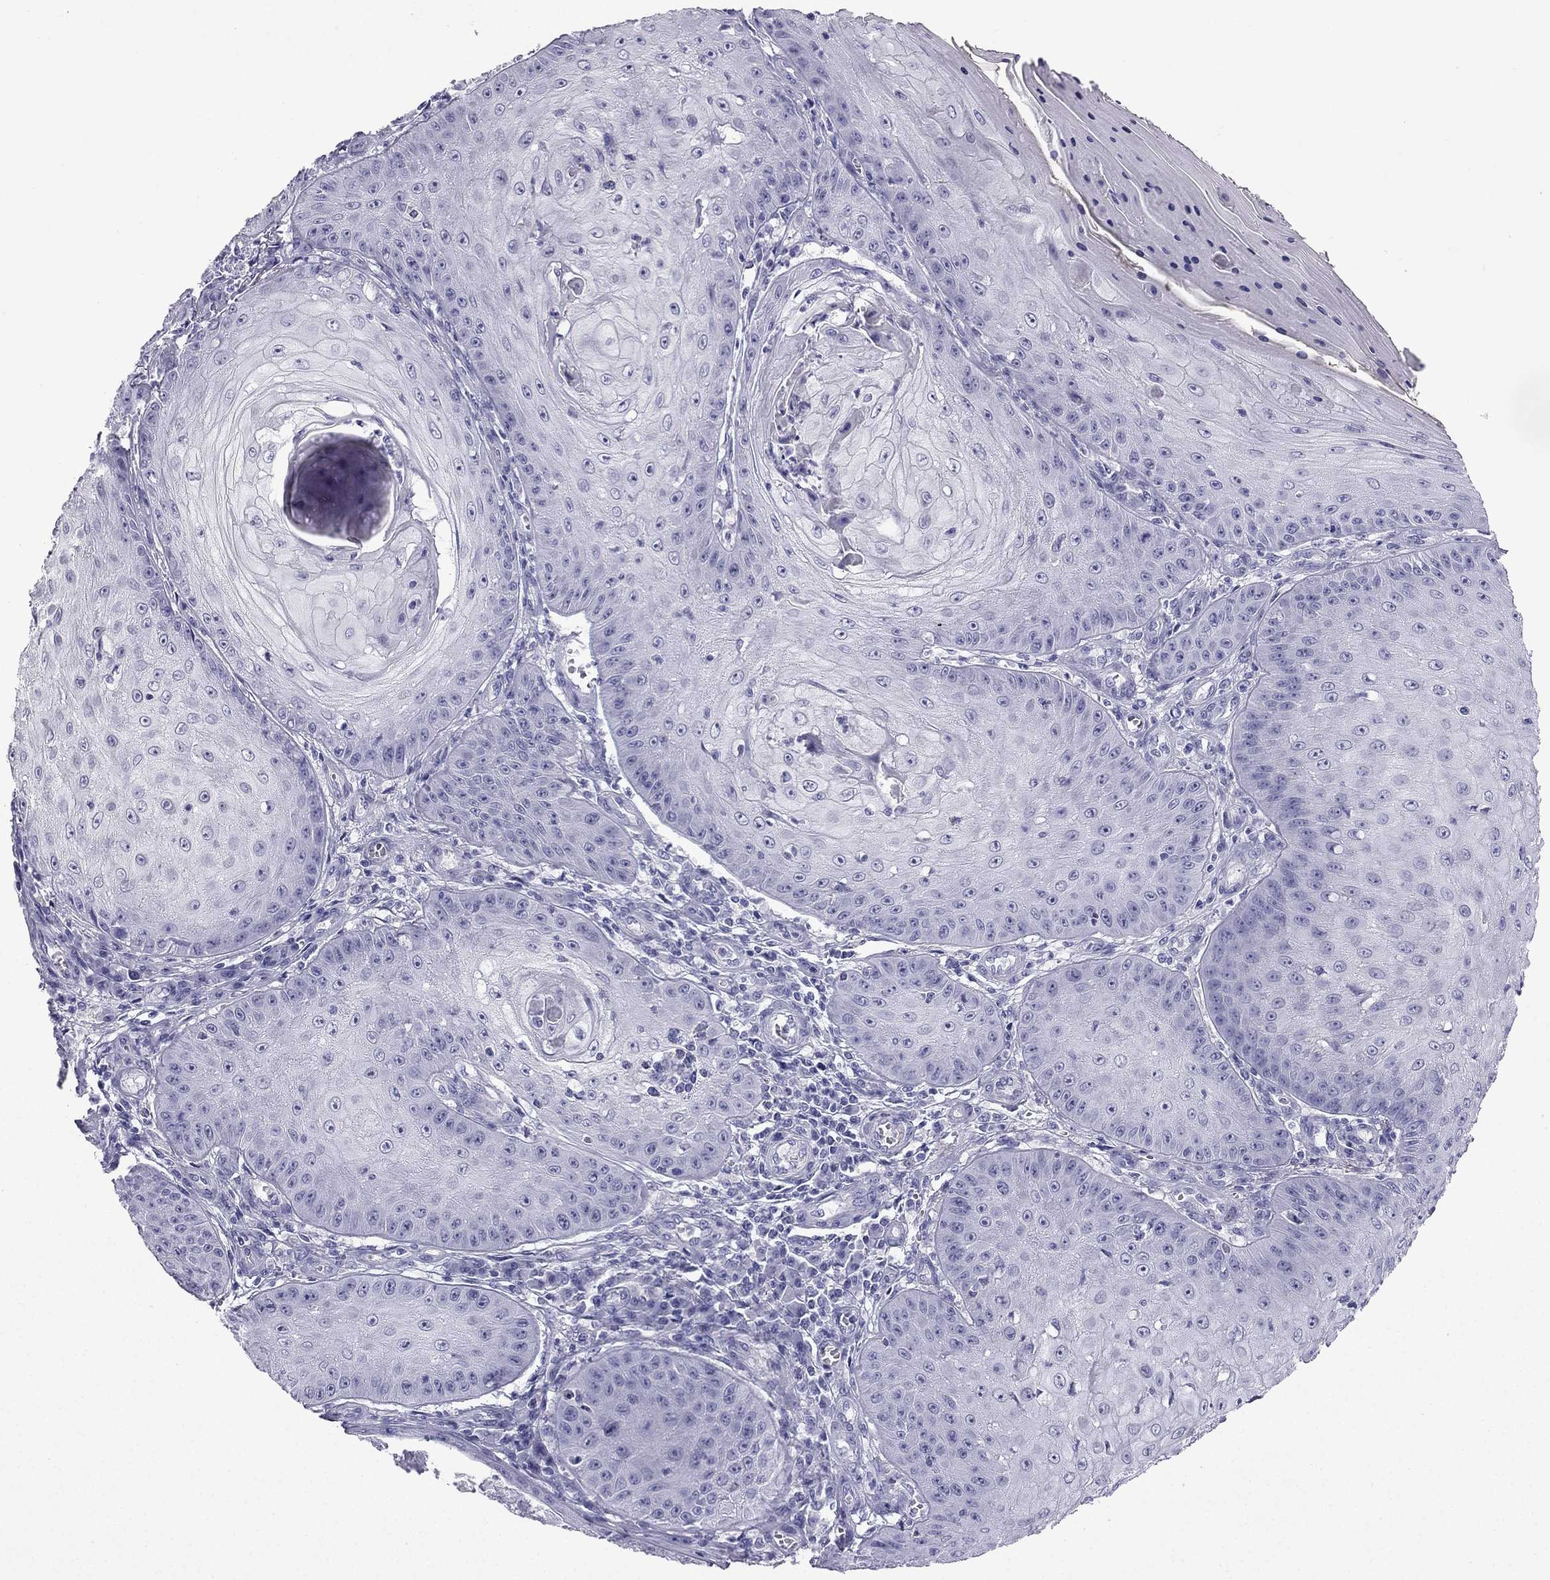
{"staining": {"intensity": "negative", "quantity": "none", "location": "none"}, "tissue": "skin cancer", "cell_type": "Tumor cells", "image_type": "cancer", "snomed": [{"axis": "morphology", "description": "Squamous cell carcinoma, NOS"}, {"axis": "topography", "description": "Skin"}], "caption": "Protein analysis of skin squamous cell carcinoma shows no significant positivity in tumor cells.", "gene": "GJA8", "patient": {"sex": "male", "age": 70}}